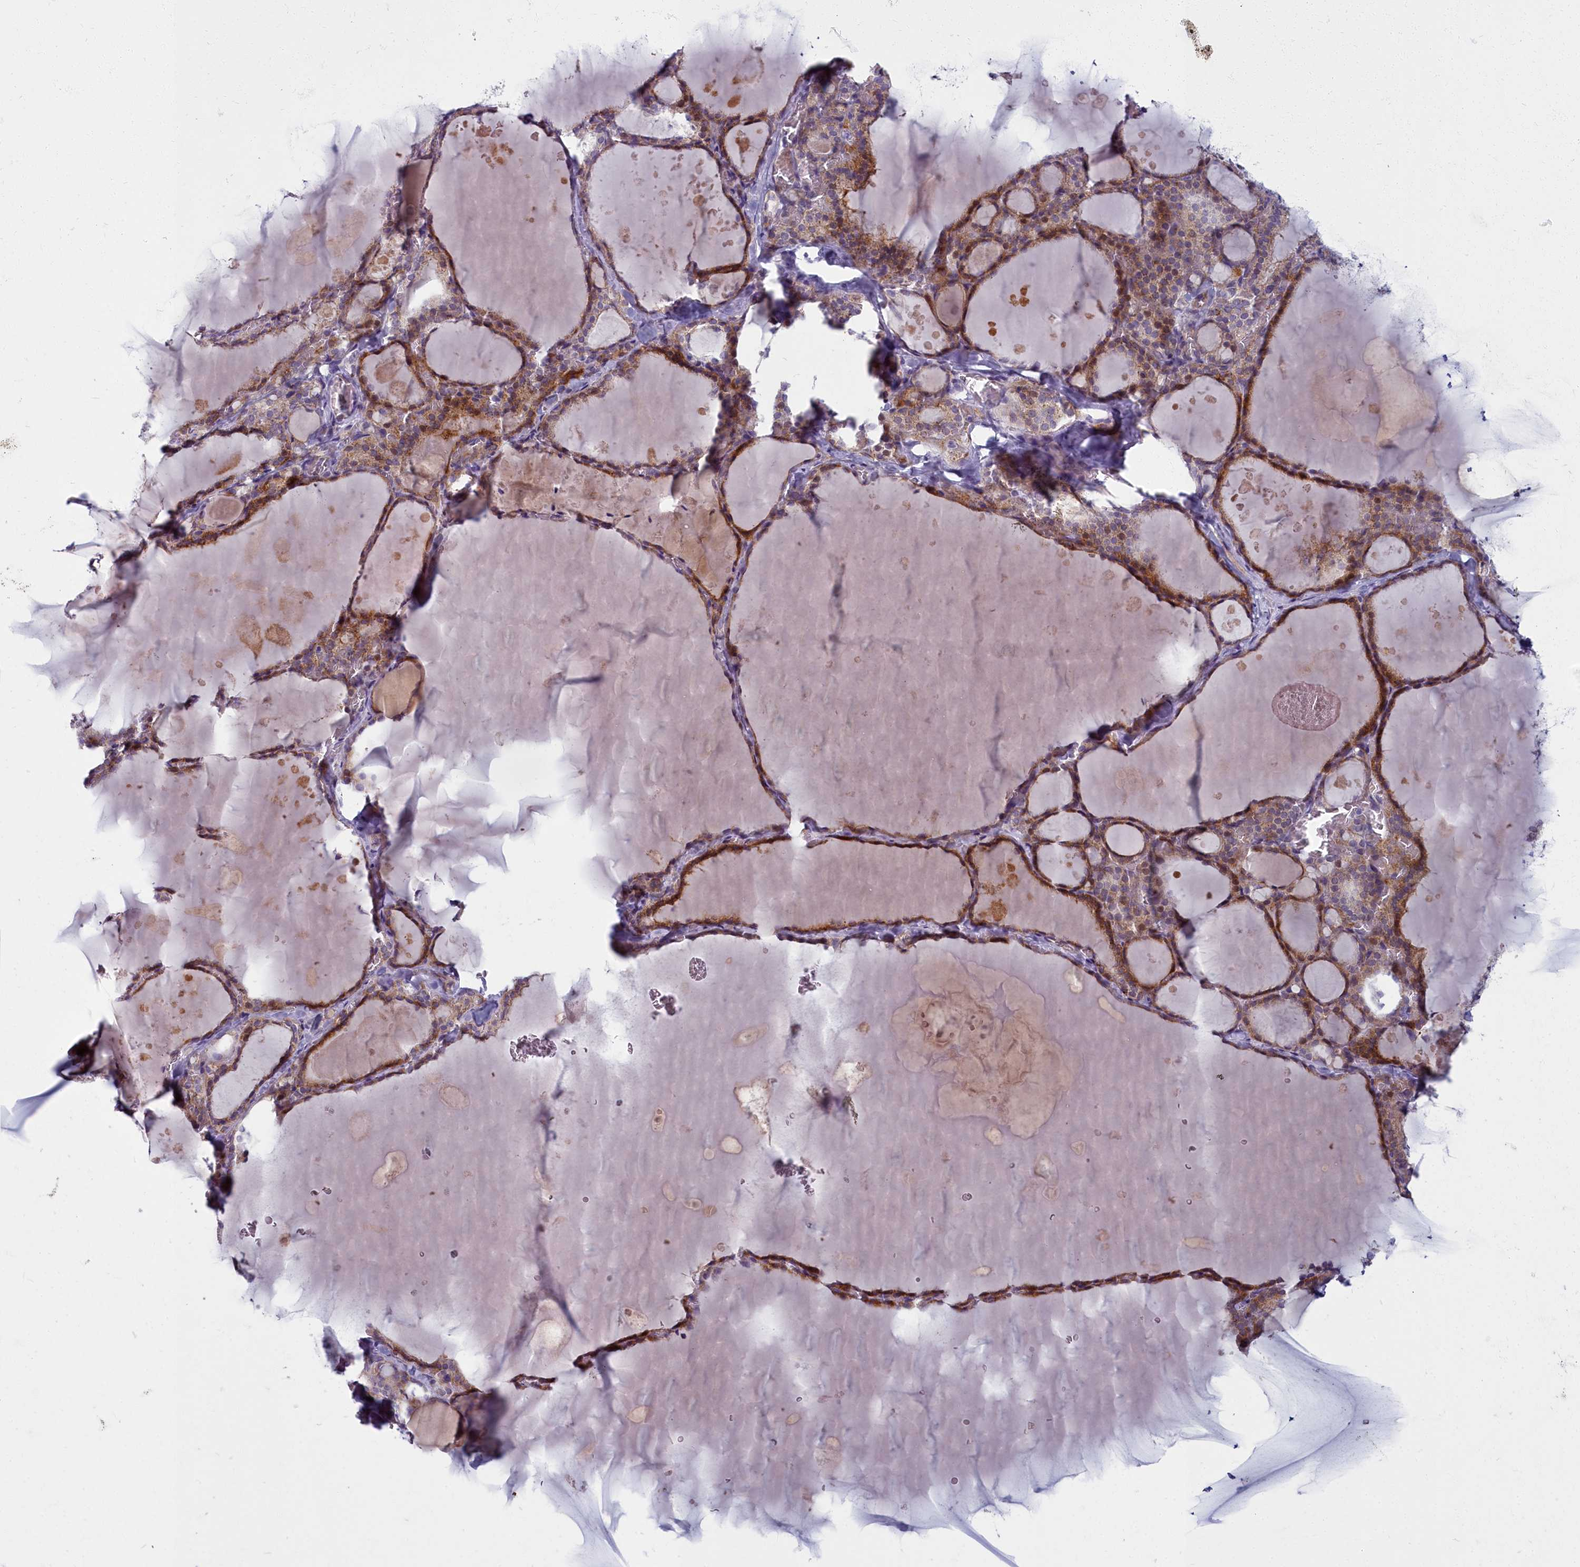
{"staining": {"intensity": "strong", "quantity": "25%-75%", "location": "cytoplasmic/membranous"}, "tissue": "thyroid gland", "cell_type": "Glandular cells", "image_type": "normal", "snomed": [{"axis": "morphology", "description": "Normal tissue, NOS"}, {"axis": "topography", "description": "Thyroid gland"}], "caption": "Immunohistochemical staining of unremarkable human thyroid gland displays strong cytoplasmic/membranous protein staining in about 25%-75% of glandular cells. The protein of interest is shown in brown color, while the nuclei are stained blue.", "gene": "ARL15", "patient": {"sex": "male", "age": 56}}